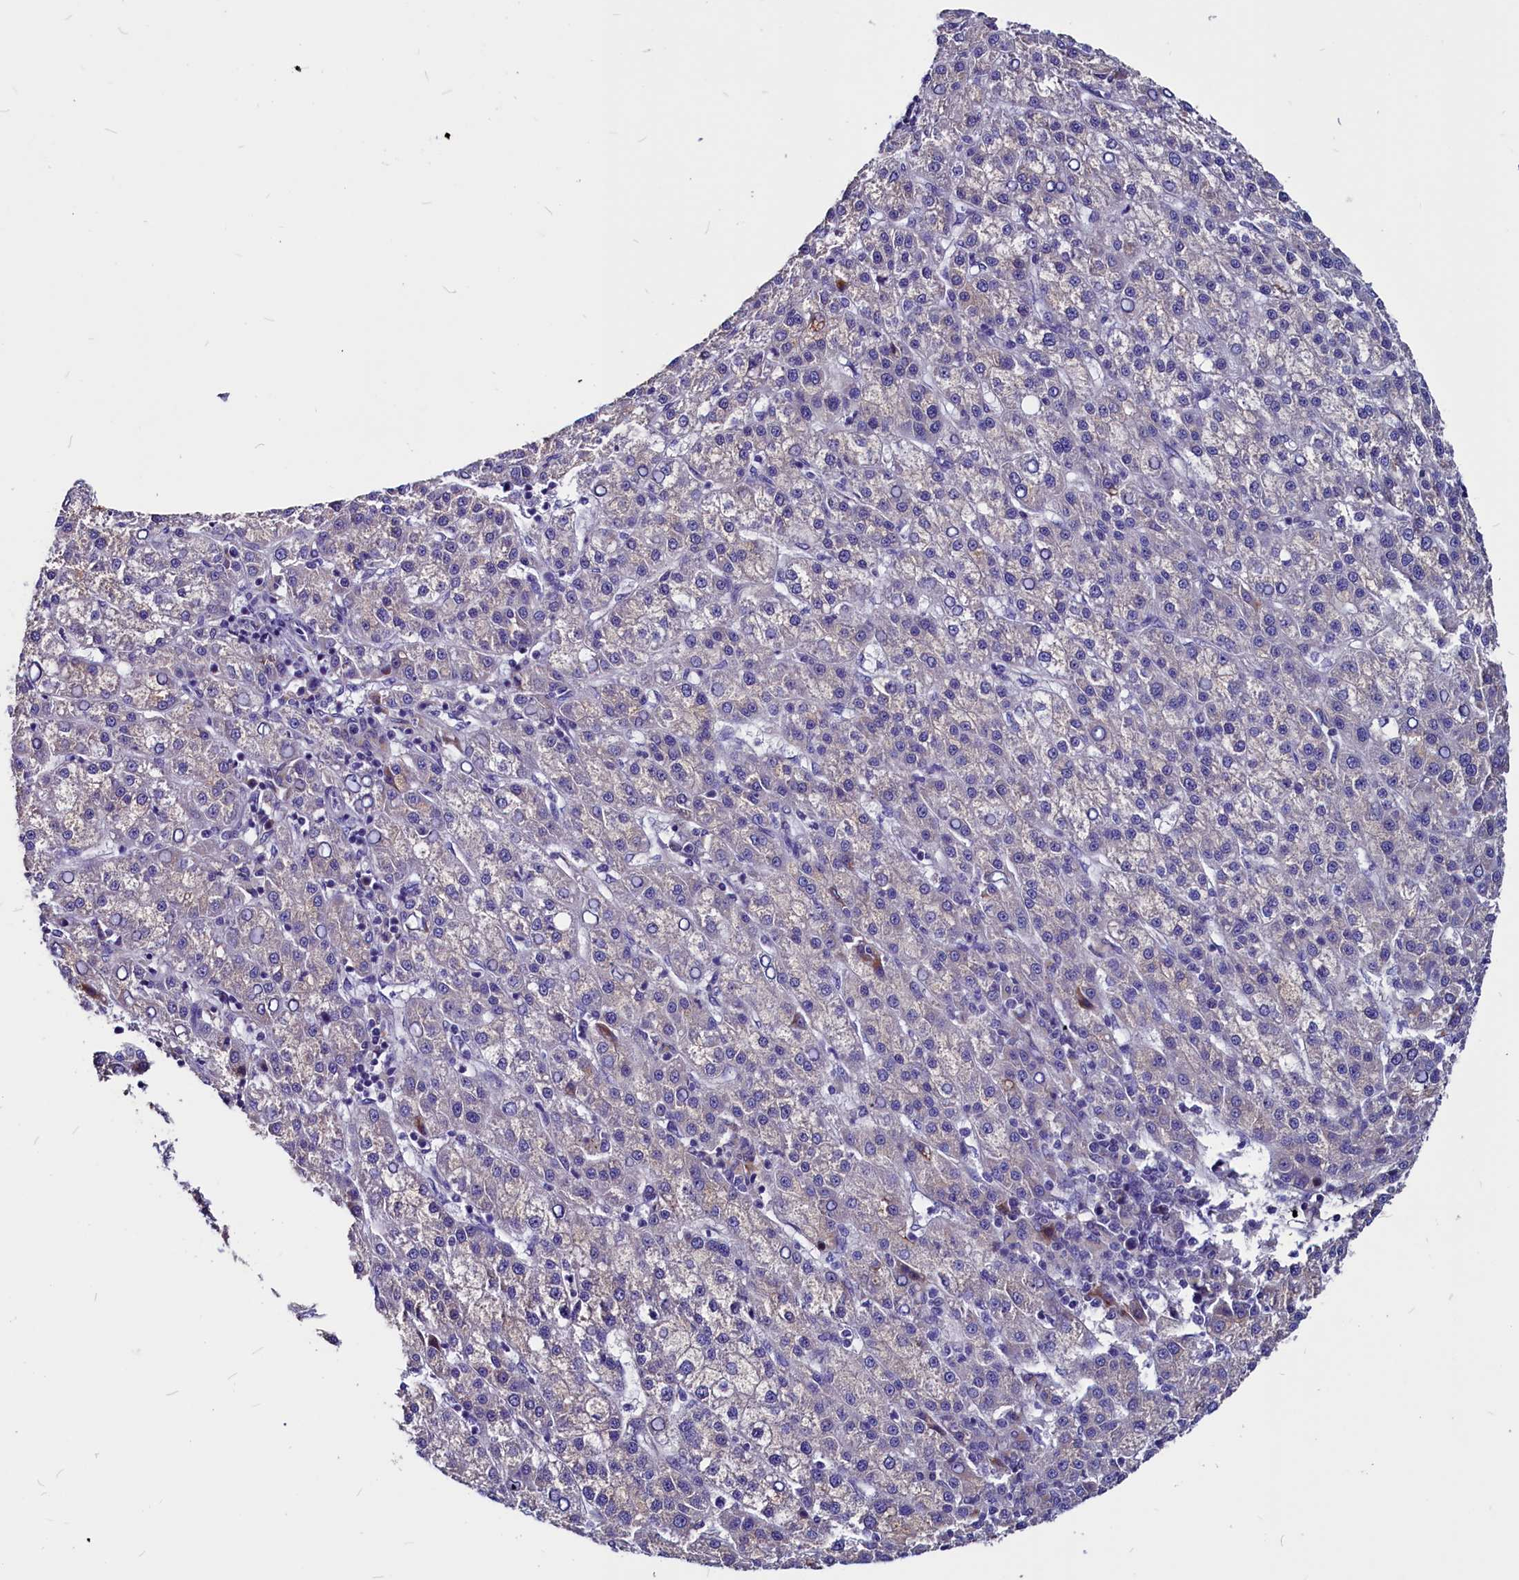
{"staining": {"intensity": "negative", "quantity": "none", "location": "none"}, "tissue": "liver cancer", "cell_type": "Tumor cells", "image_type": "cancer", "snomed": [{"axis": "morphology", "description": "Carcinoma, Hepatocellular, NOS"}, {"axis": "topography", "description": "Liver"}], "caption": "DAB (3,3'-diaminobenzidine) immunohistochemical staining of liver cancer (hepatocellular carcinoma) shows no significant positivity in tumor cells.", "gene": "CCBE1", "patient": {"sex": "female", "age": 58}}